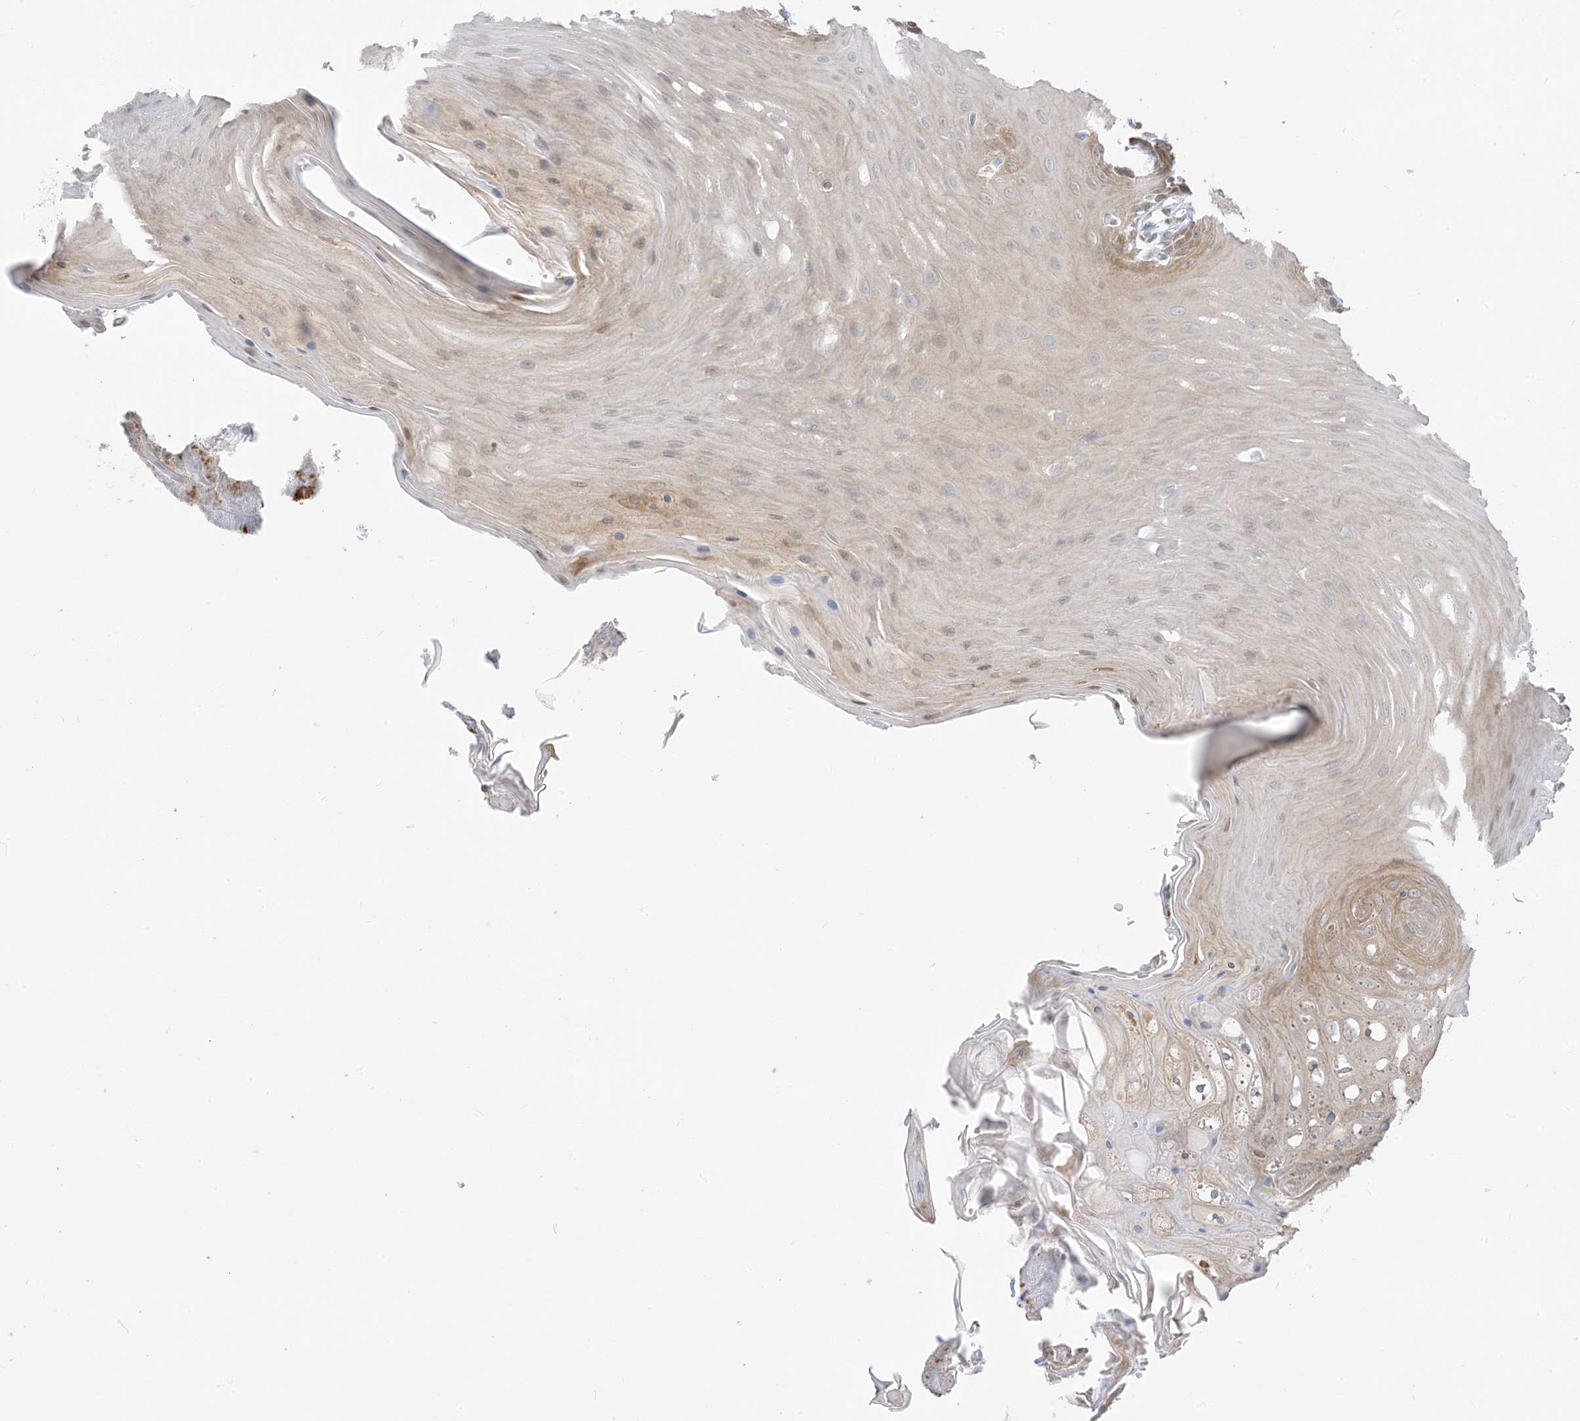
{"staining": {"intensity": "weak", "quantity": "<25%", "location": "cytoplasmic/membranous"}, "tissue": "oral mucosa", "cell_type": "Squamous epithelial cells", "image_type": "normal", "snomed": [{"axis": "morphology", "description": "Normal tissue, NOS"}, {"axis": "morphology", "description": "Squamous cell carcinoma, NOS"}, {"axis": "topography", "description": "Skeletal muscle"}, {"axis": "topography", "description": "Oral tissue"}, {"axis": "topography", "description": "Salivary gland"}, {"axis": "topography", "description": "Head-Neck"}], "caption": "Squamous epithelial cells show no significant protein expression in benign oral mucosa. The staining is performed using DAB (3,3'-diaminobenzidine) brown chromogen with nuclei counter-stained in using hematoxylin.", "gene": "KANSL3", "patient": {"sex": "male", "age": 54}}